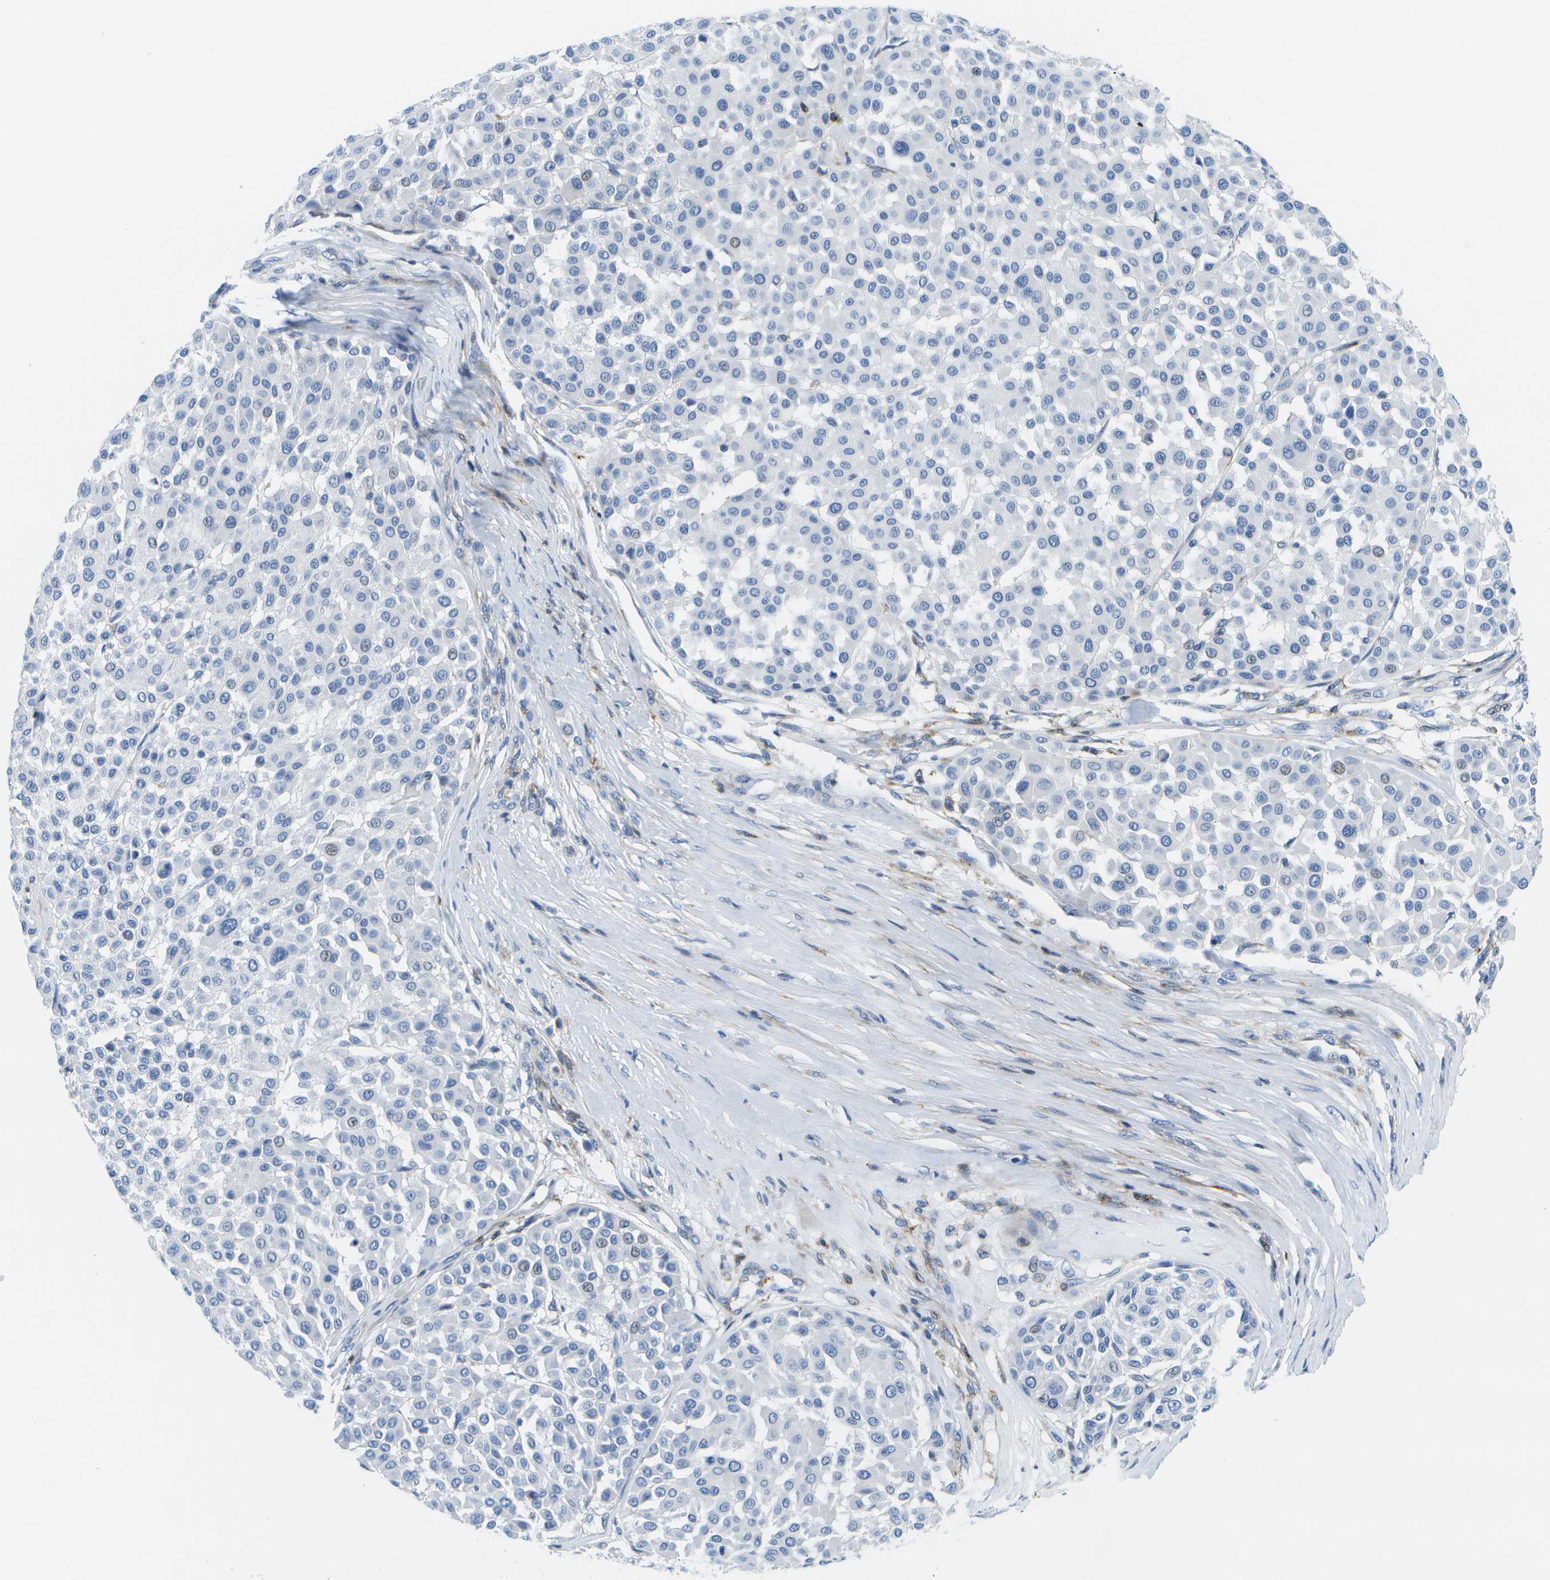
{"staining": {"intensity": "negative", "quantity": "none", "location": "none"}, "tissue": "melanoma", "cell_type": "Tumor cells", "image_type": "cancer", "snomed": [{"axis": "morphology", "description": "Malignant melanoma, Metastatic site"}, {"axis": "topography", "description": "Soft tissue"}], "caption": "Tumor cells show no significant protein expression in malignant melanoma (metastatic site). (DAB (3,3'-diaminobenzidine) immunohistochemistry (IHC) with hematoxylin counter stain).", "gene": "ADGRG6", "patient": {"sex": "male", "age": 41}}